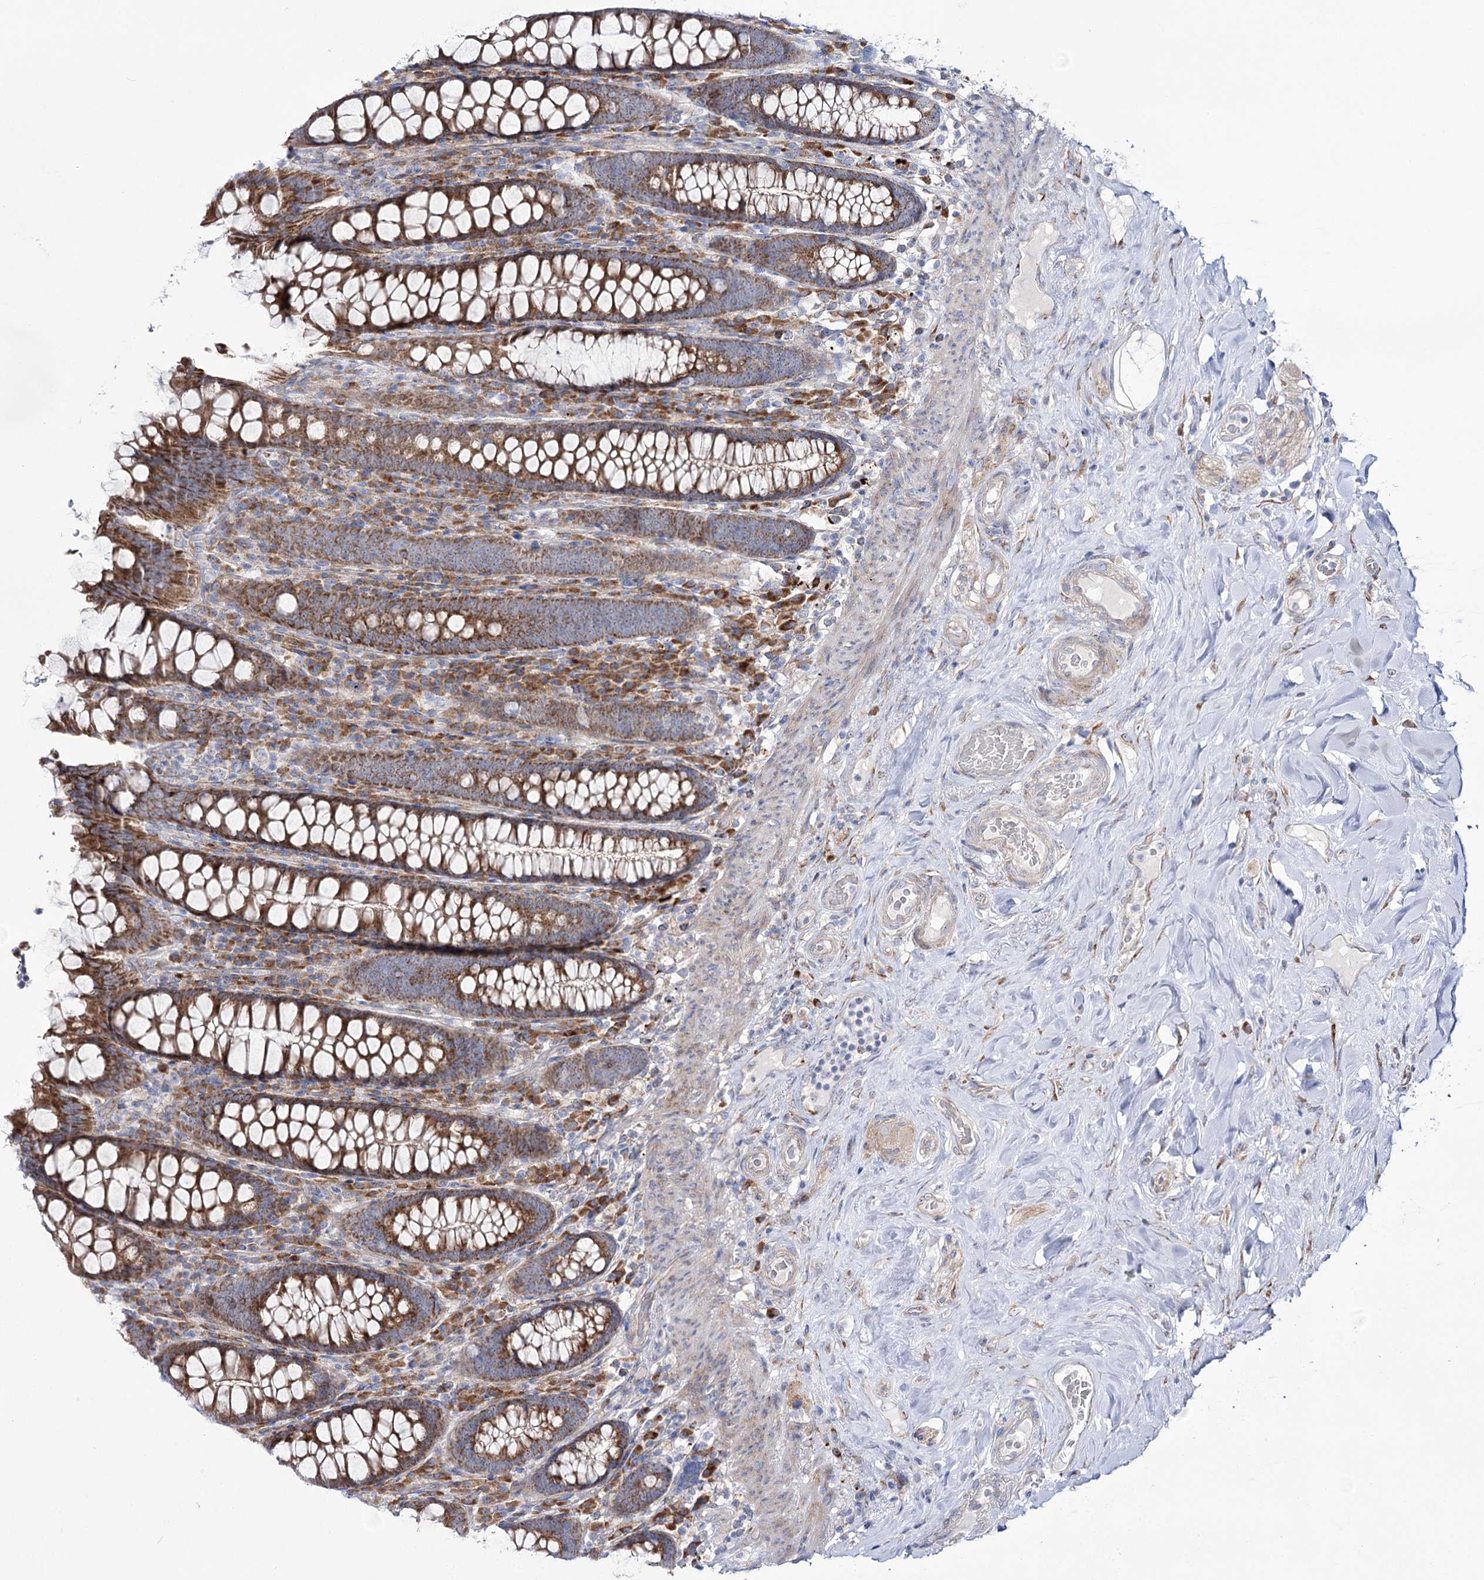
{"staining": {"intensity": "negative", "quantity": "none", "location": "none"}, "tissue": "colon", "cell_type": "Endothelial cells", "image_type": "normal", "snomed": [{"axis": "morphology", "description": "Normal tissue, NOS"}, {"axis": "topography", "description": "Colon"}], "caption": "This is an immunohistochemistry photomicrograph of unremarkable colon. There is no staining in endothelial cells.", "gene": "METTL5", "patient": {"sex": "female", "age": 79}}